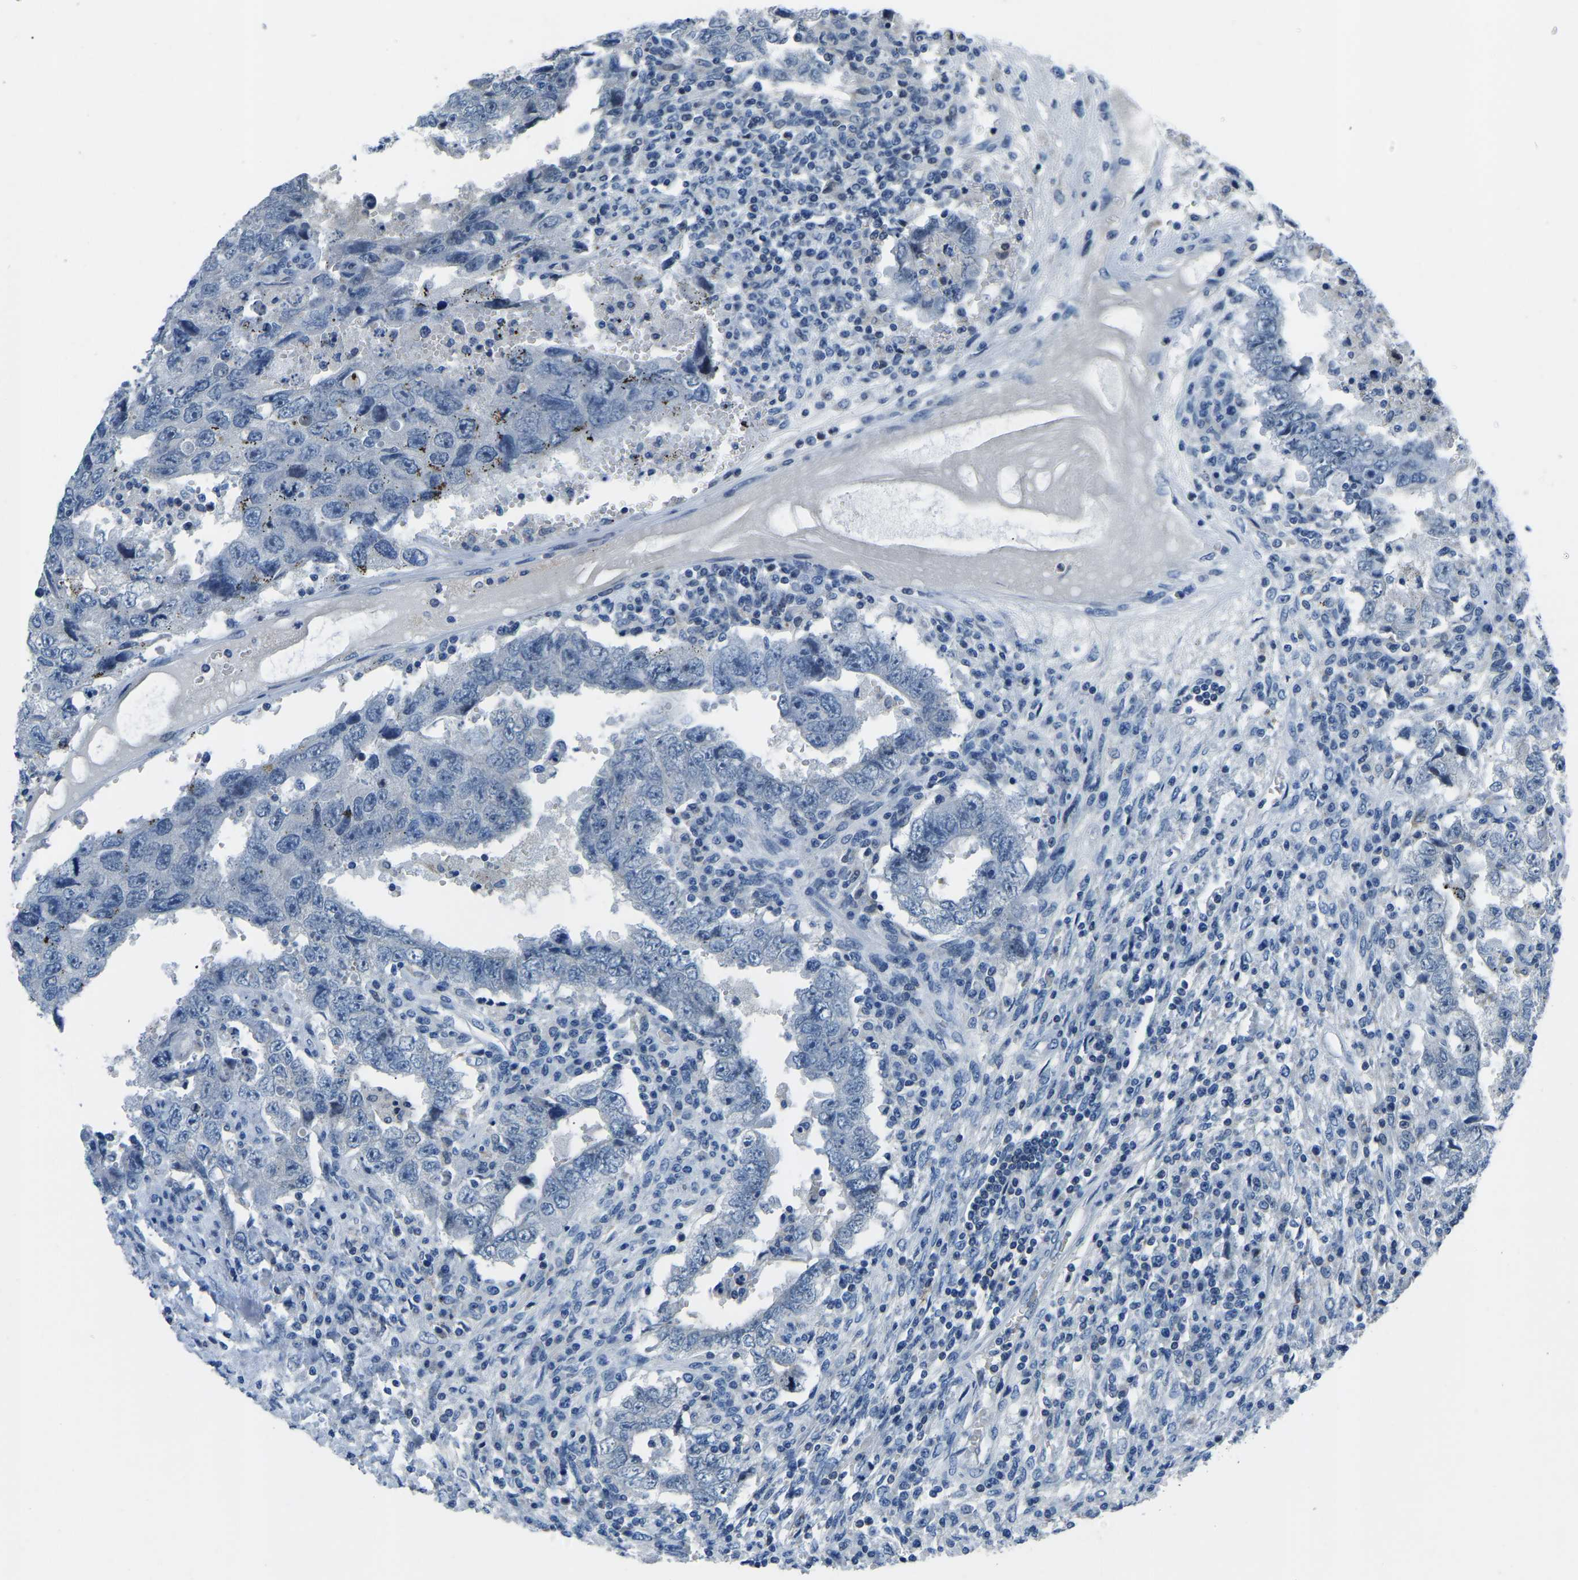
{"staining": {"intensity": "negative", "quantity": "none", "location": "none"}, "tissue": "testis cancer", "cell_type": "Tumor cells", "image_type": "cancer", "snomed": [{"axis": "morphology", "description": "Carcinoma, Embryonal, NOS"}, {"axis": "topography", "description": "Testis"}], "caption": "The immunohistochemistry histopathology image has no significant expression in tumor cells of testis cancer (embryonal carcinoma) tissue.", "gene": "XIRP1", "patient": {"sex": "male", "age": 26}}